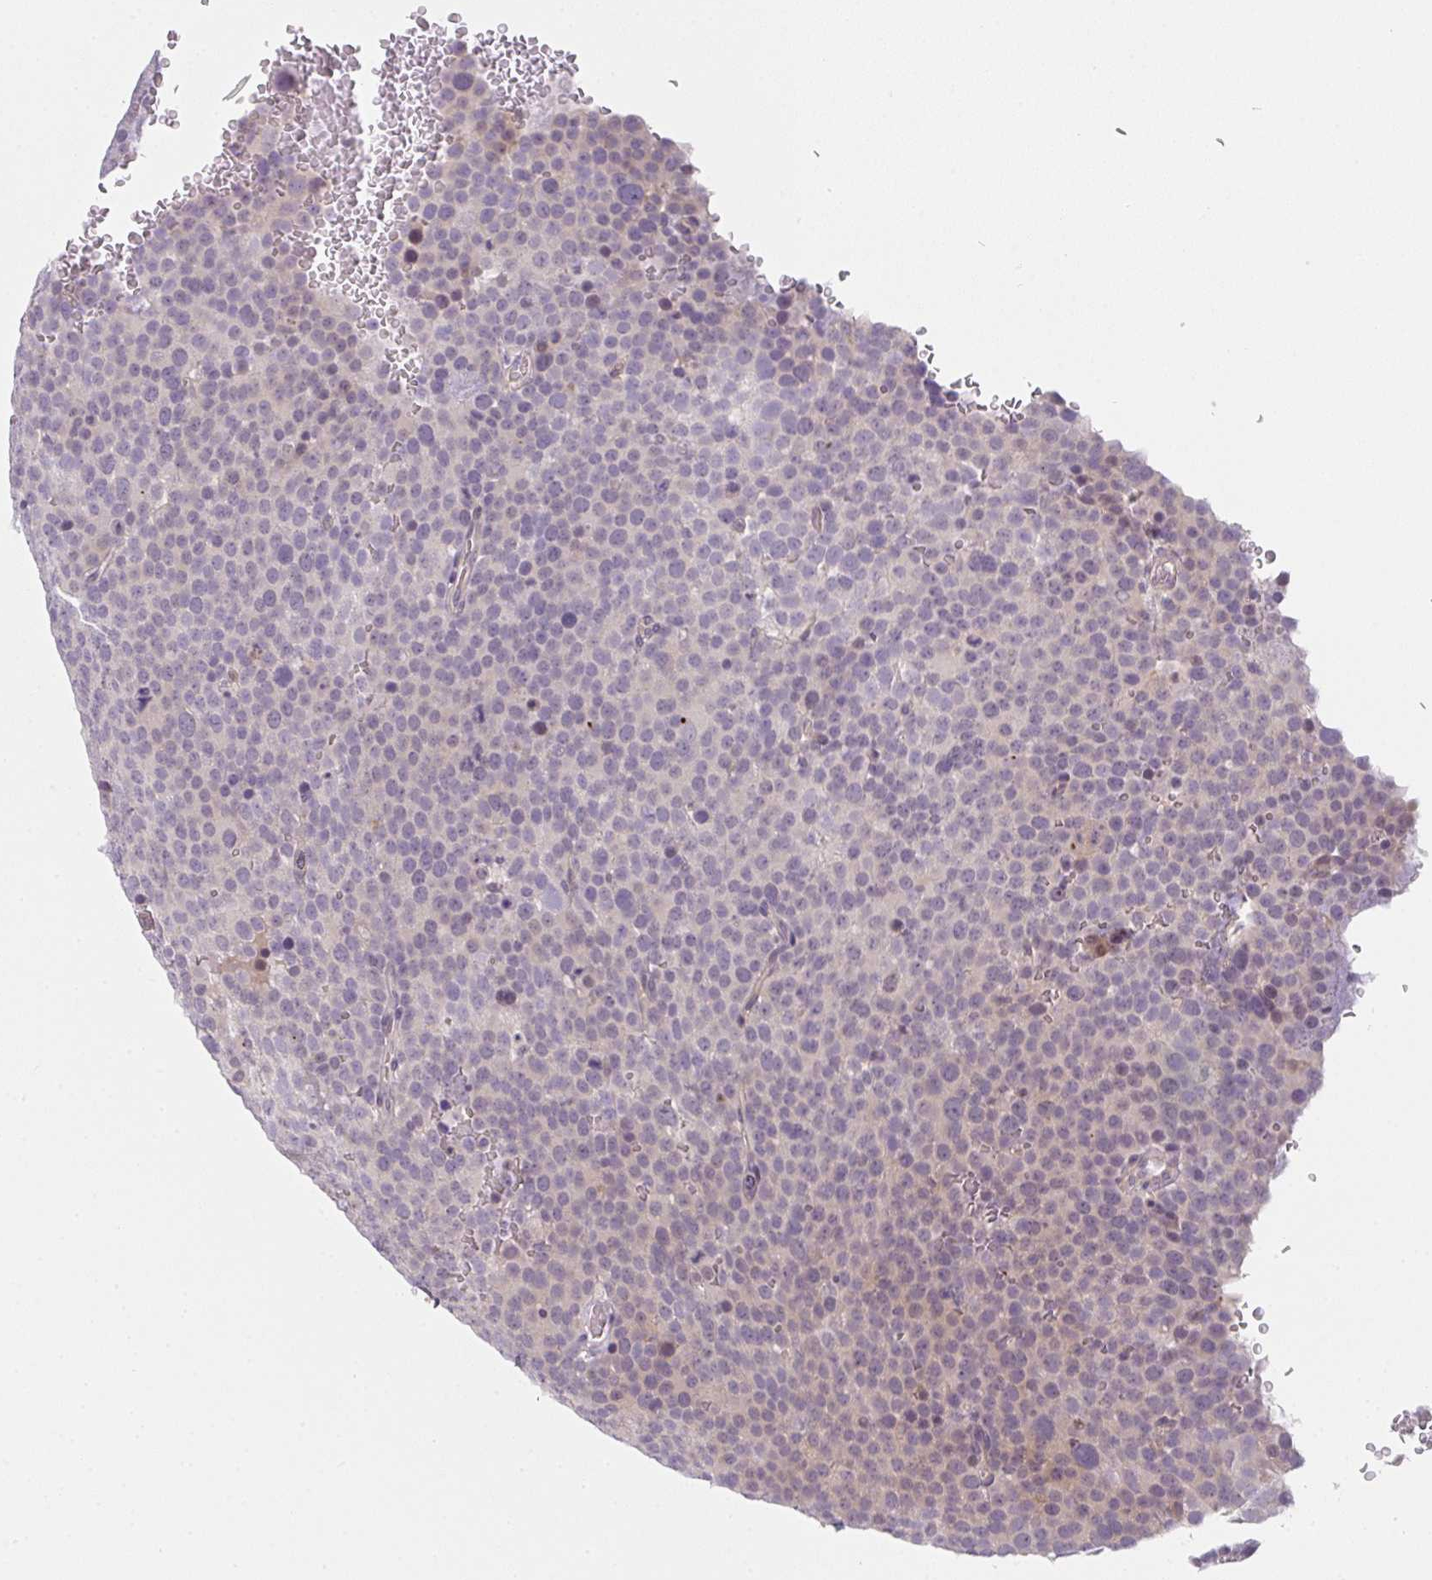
{"staining": {"intensity": "negative", "quantity": "none", "location": "none"}, "tissue": "testis cancer", "cell_type": "Tumor cells", "image_type": "cancer", "snomed": [{"axis": "morphology", "description": "Seminoma, NOS"}, {"axis": "topography", "description": "Testis"}], "caption": "Immunohistochemical staining of human testis cancer (seminoma) demonstrates no significant positivity in tumor cells.", "gene": "GSDMB", "patient": {"sex": "male", "age": 71}}